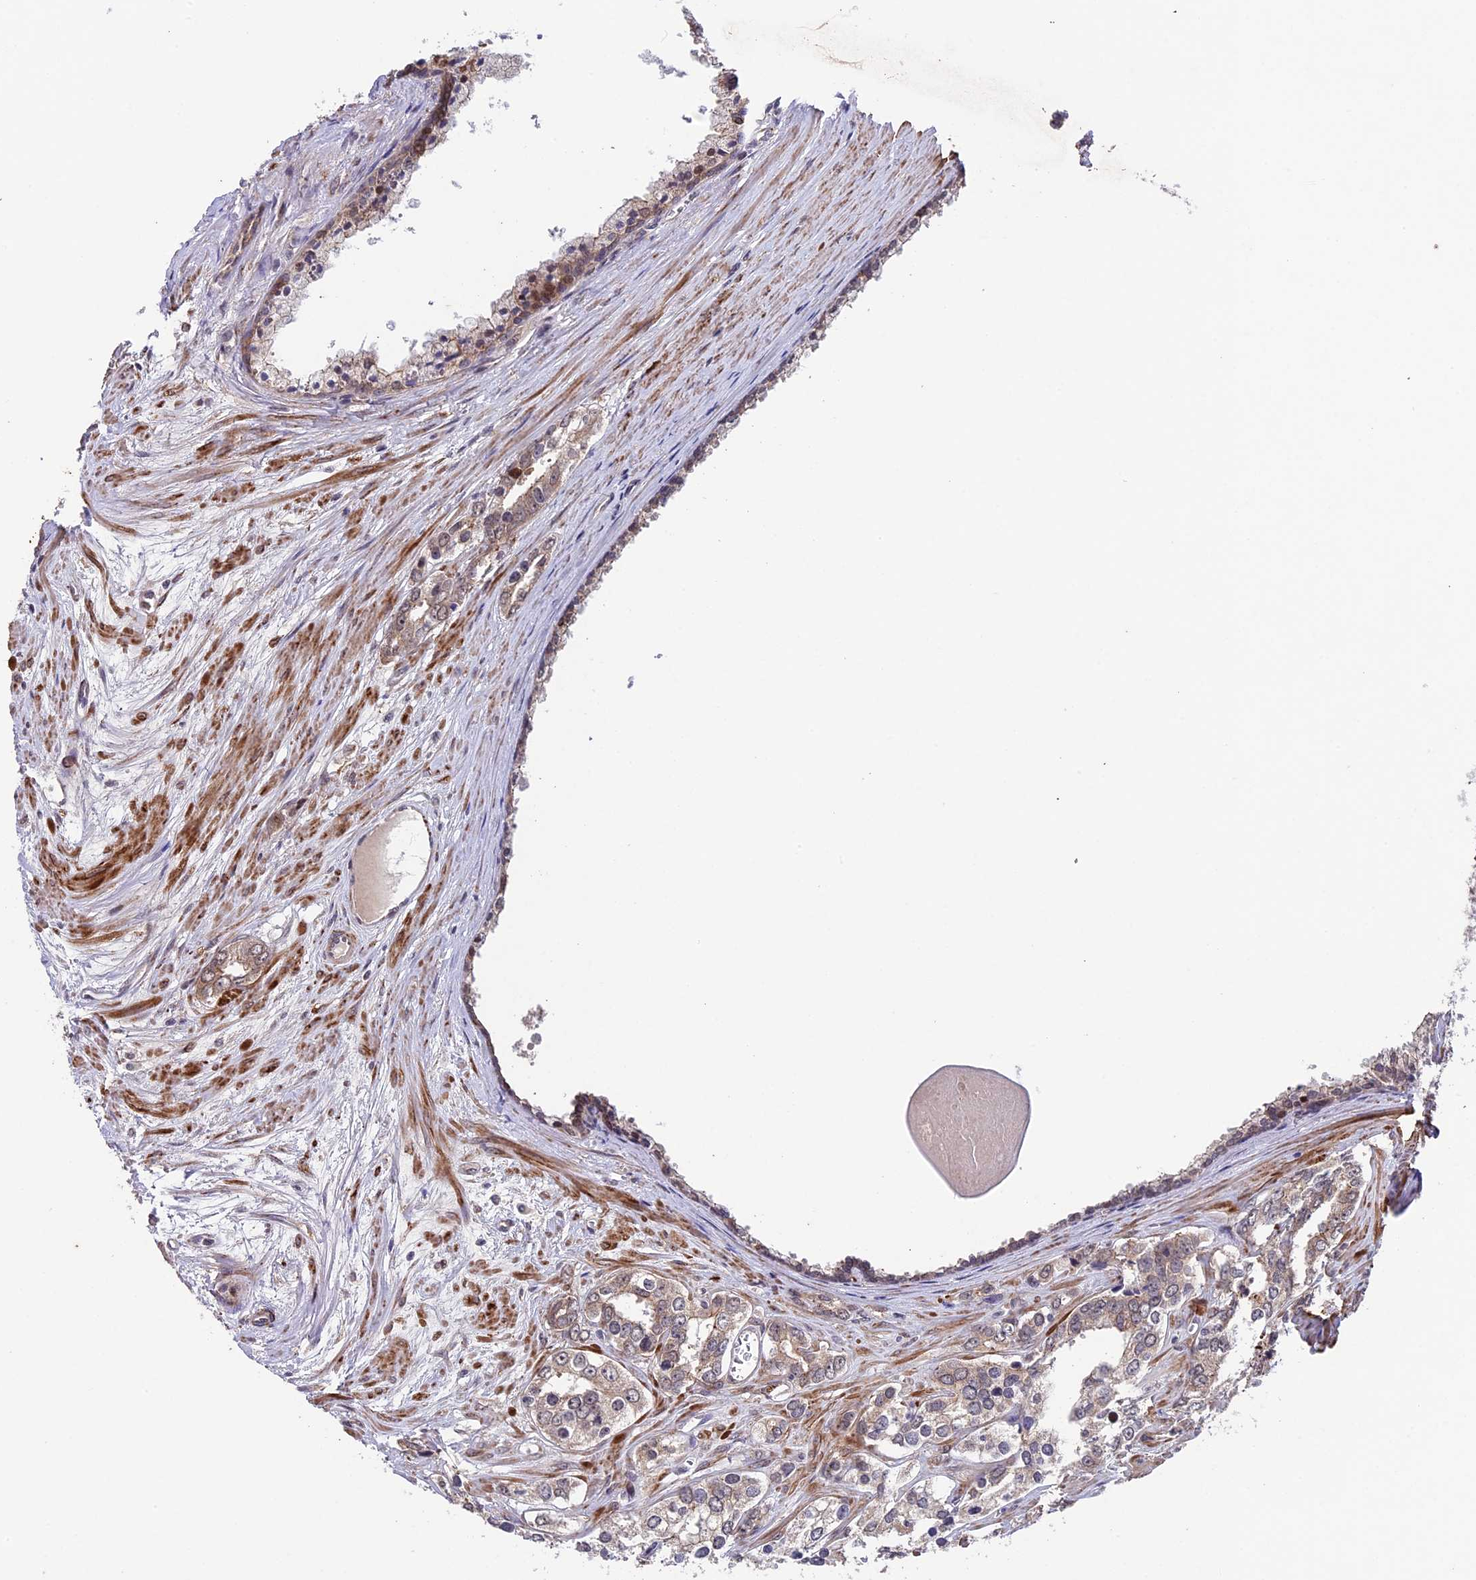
{"staining": {"intensity": "weak", "quantity": "25%-75%", "location": "cytoplasmic/membranous"}, "tissue": "prostate cancer", "cell_type": "Tumor cells", "image_type": "cancer", "snomed": [{"axis": "morphology", "description": "Adenocarcinoma, High grade"}, {"axis": "topography", "description": "Prostate"}], "caption": "An image showing weak cytoplasmic/membranous staining in approximately 25%-75% of tumor cells in prostate cancer (high-grade adenocarcinoma), as visualized by brown immunohistochemical staining.", "gene": "SIPA1L3", "patient": {"sex": "male", "age": 66}}